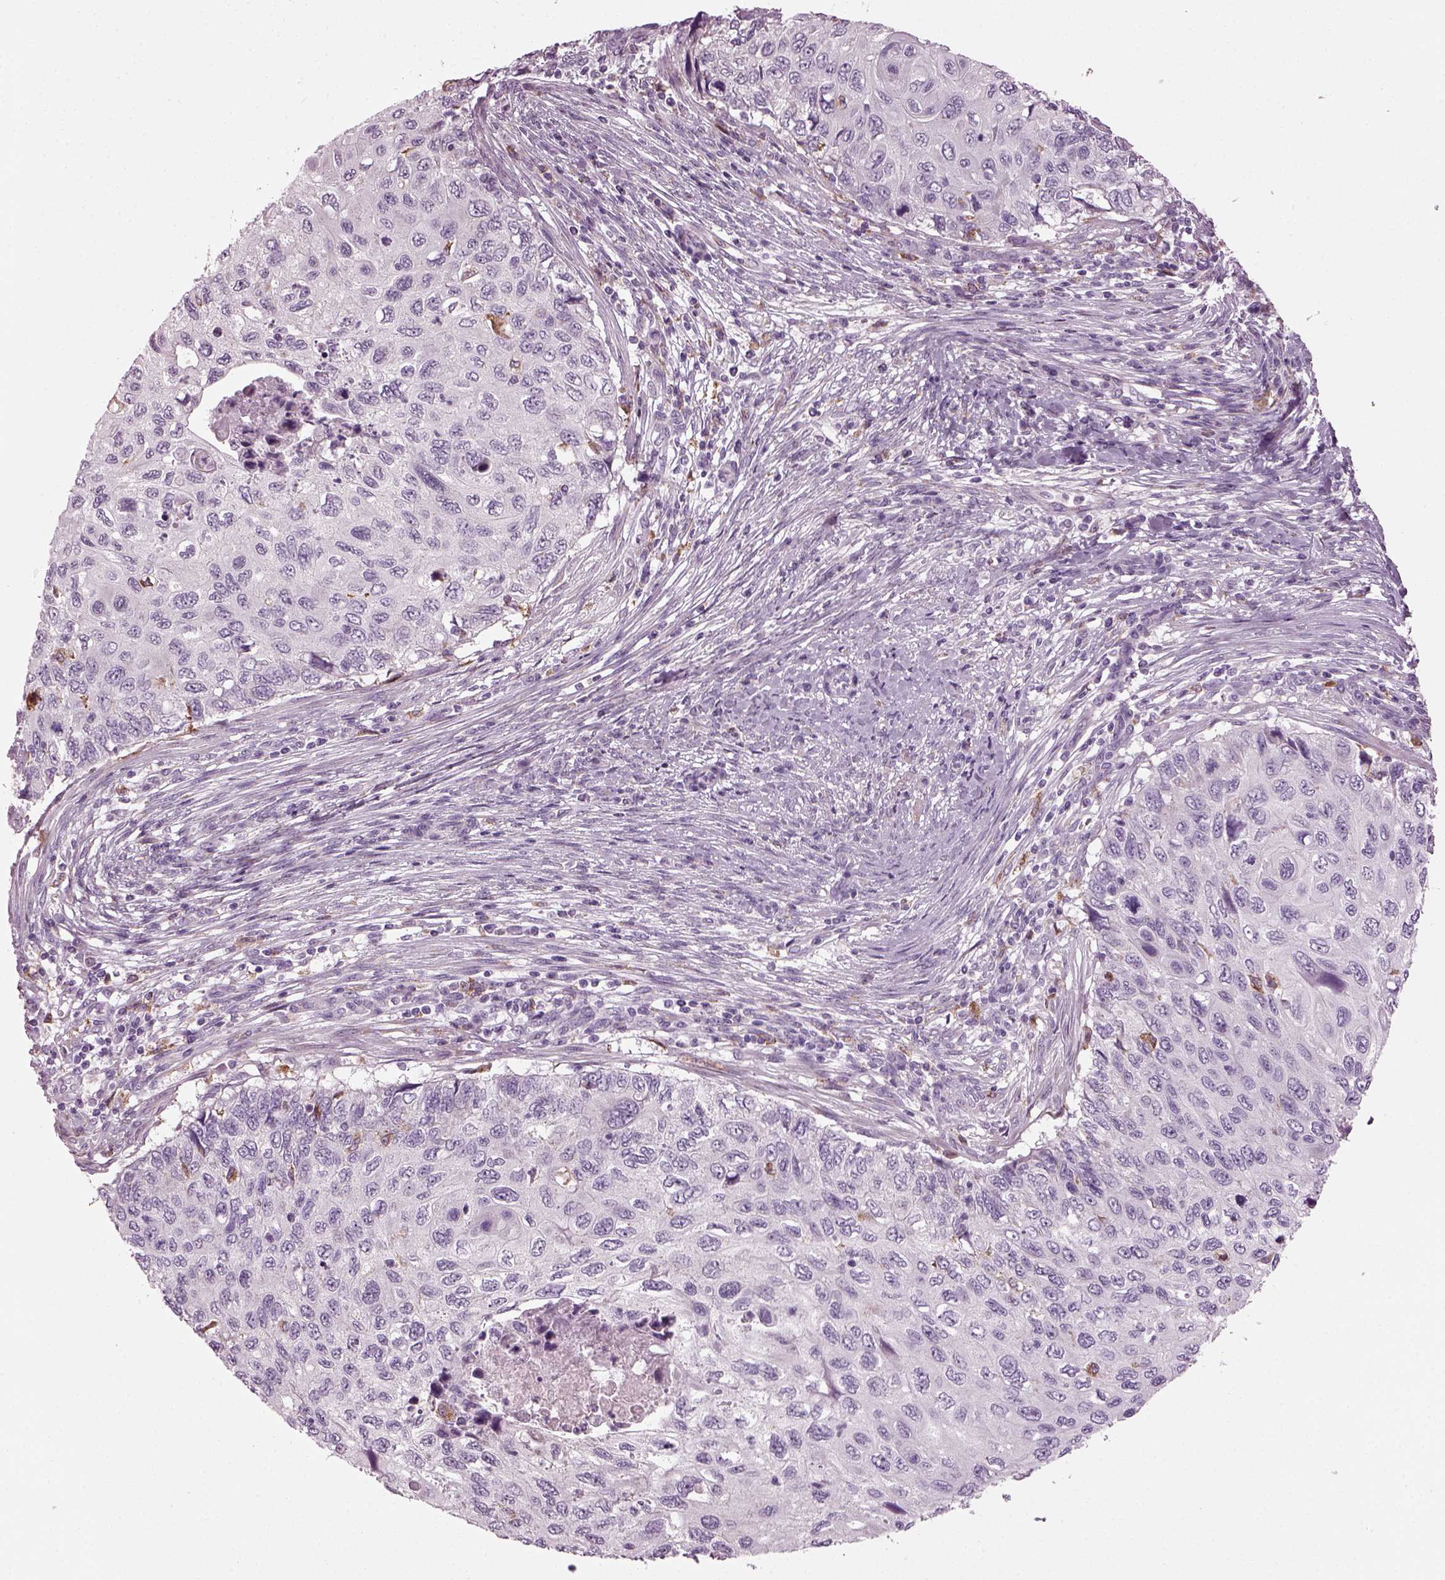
{"staining": {"intensity": "negative", "quantity": "none", "location": "none"}, "tissue": "cervical cancer", "cell_type": "Tumor cells", "image_type": "cancer", "snomed": [{"axis": "morphology", "description": "Squamous cell carcinoma, NOS"}, {"axis": "topography", "description": "Cervix"}], "caption": "Squamous cell carcinoma (cervical) stained for a protein using IHC displays no staining tumor cells.", "gene": "TMEM231", "patient": {"sex": "female", "age": 70}}